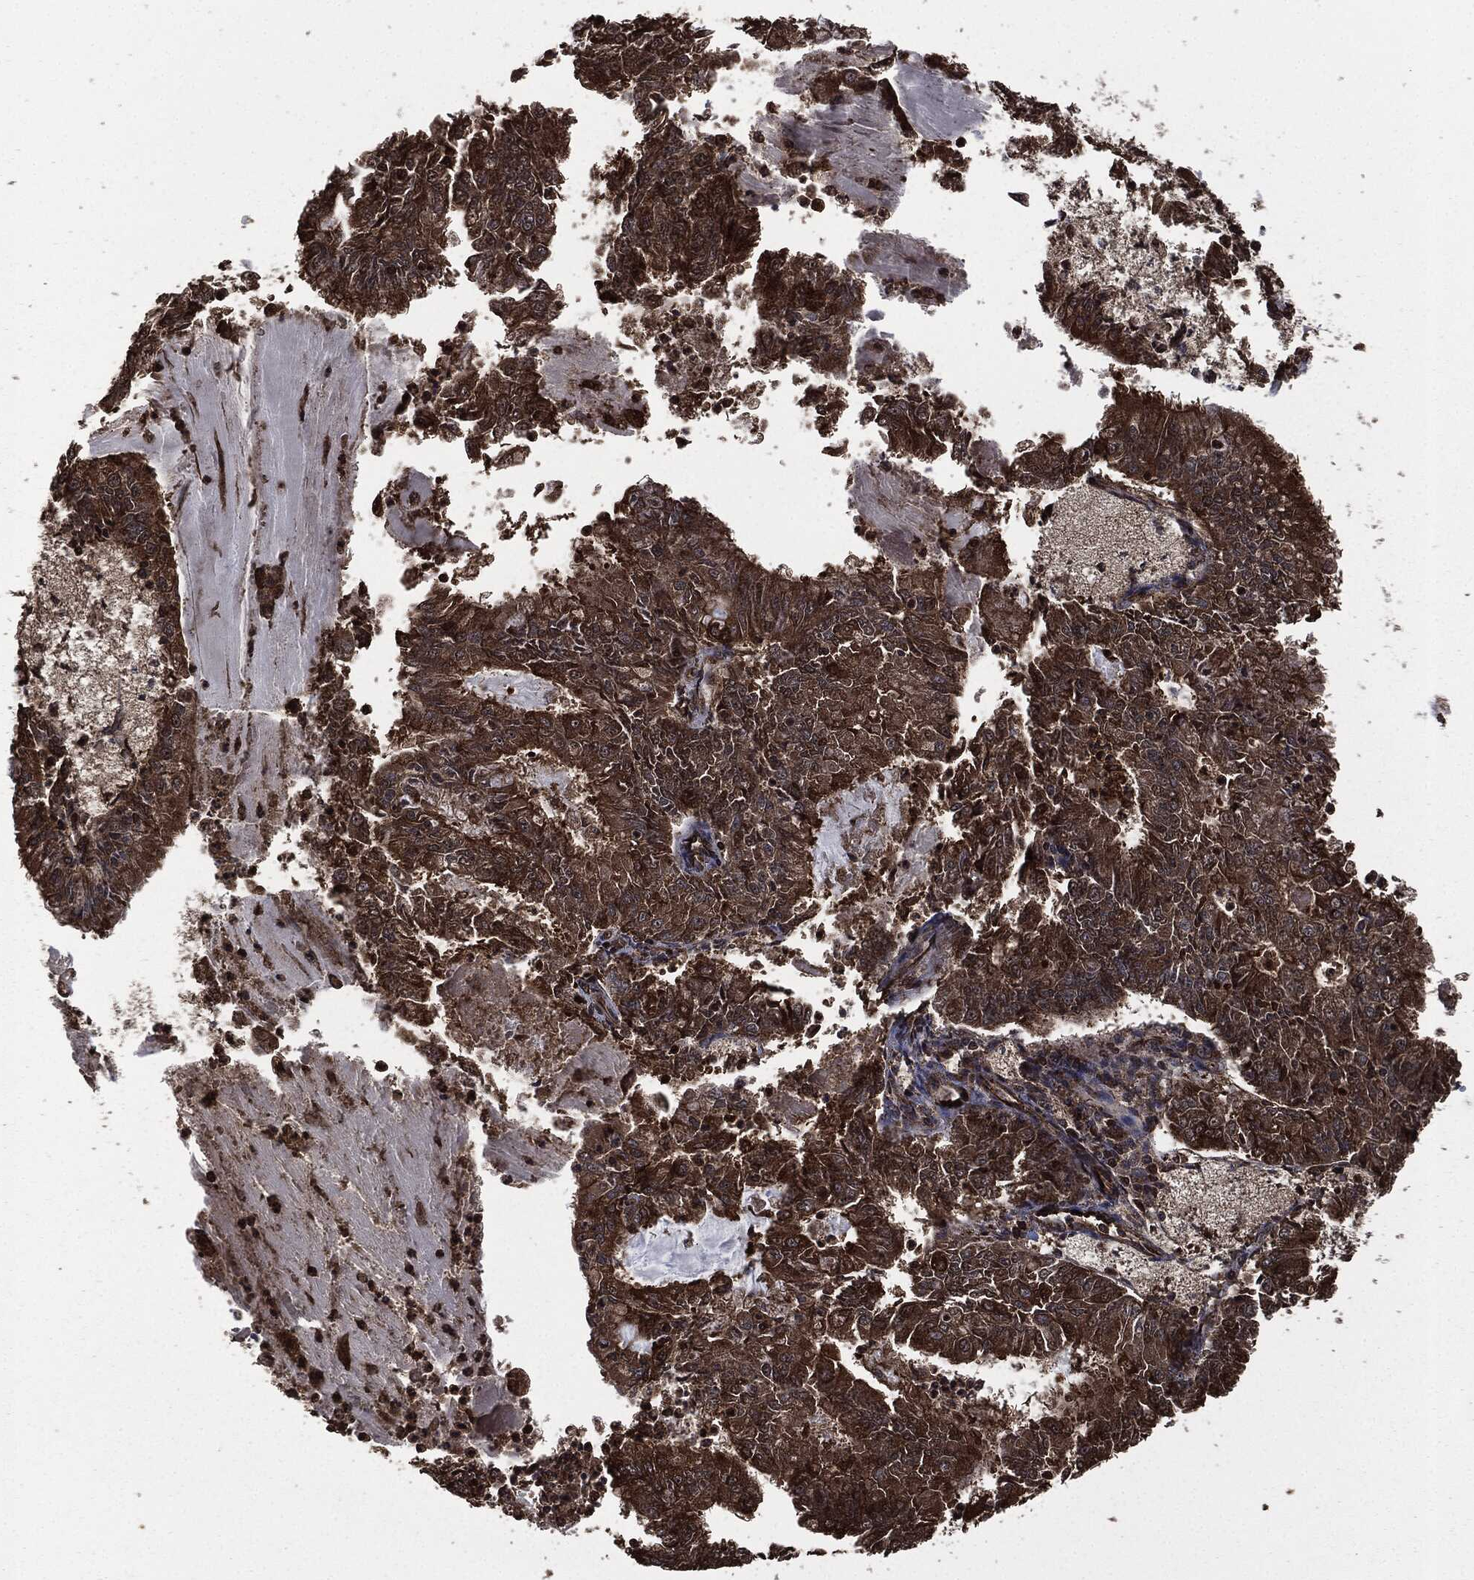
{"staining": {"intensity": "strong", "quantity": ">75%", "location": "cytoplasmic/membranous"}, "tissue": "endometrial cancer", "cell_type": "Tumor cells", "image_type": "cancer", "snomed": [{"axis": "morphology", "description": "Adenocarcinoma, NOS"}, {"axis": "topography", "description": "Endometrium"}], "caption": "High-magnification brightfield microscopy of endometrial cancer (adenocarcinoma) stained with DAB (3,3'-diaminobenzidine) (brown) and counterstained with hematoxylin (blue). tumor cells exhibit strong cytoplasmic/membranous staining is appreciated in about>75% of cells.", "gene": "HRAS", "patient": {"sex": "female", "age": 57}}